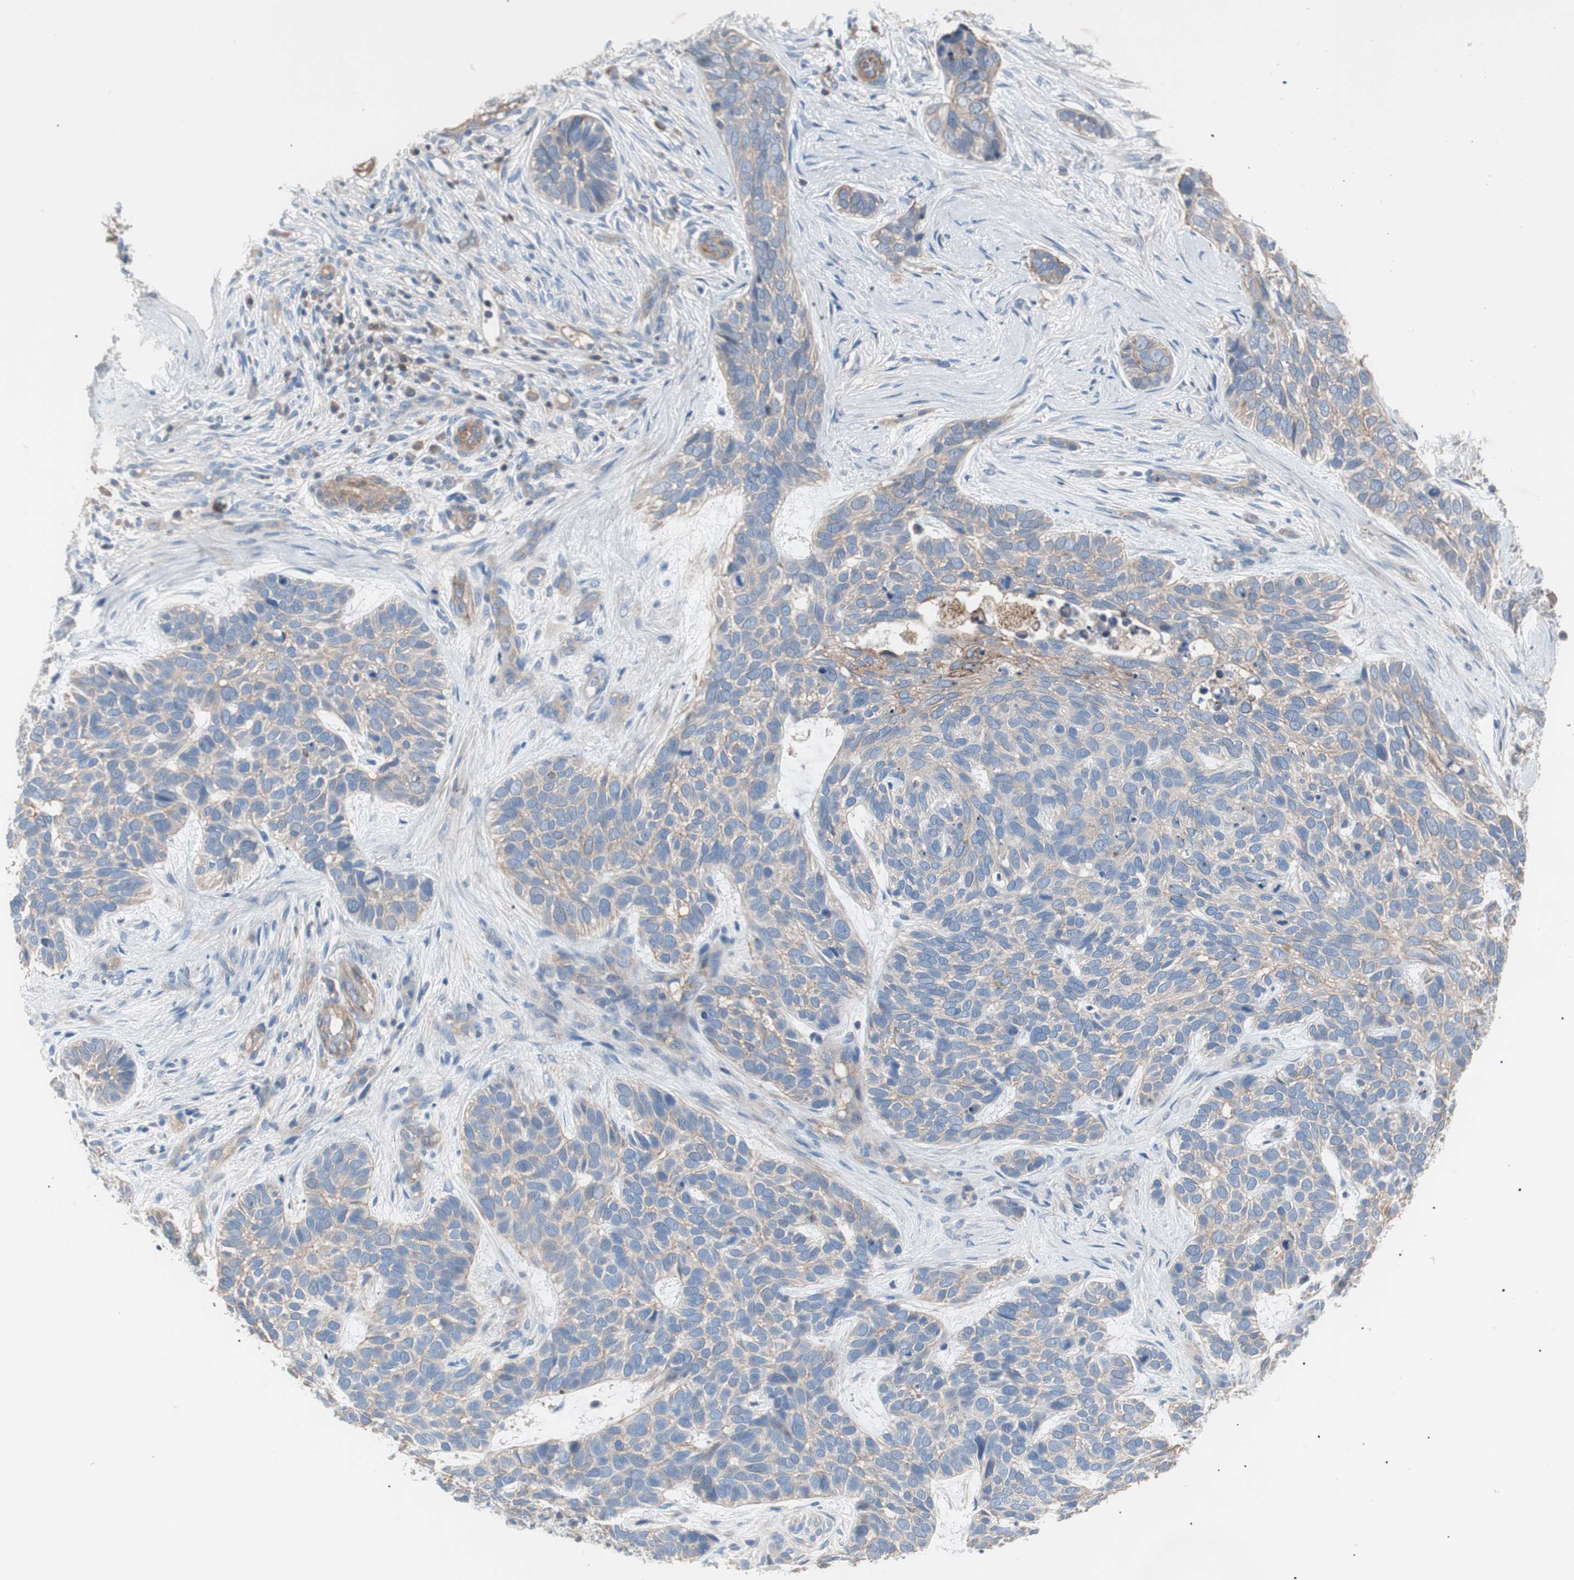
{"staining": {"intensity": "weak", "quantity": "25%-75%", "location": "cytoplasmic/membranous"}, "tissue": "skin cancer", "cell_type": "Tumor cells", "image_type": "cancer", "snomed": [{"axis": "morphology", "description": "Basal cell carcinoma"}, {"axis": "topography", "description": "Skin"}], "caption": "The immunohistochemical stain shows weak cytoplasmic/membranous positivity in tumor cells of skin cancer tissue.", "gene": "GPR160", "patient": {"sex": "male", "age": 87}}